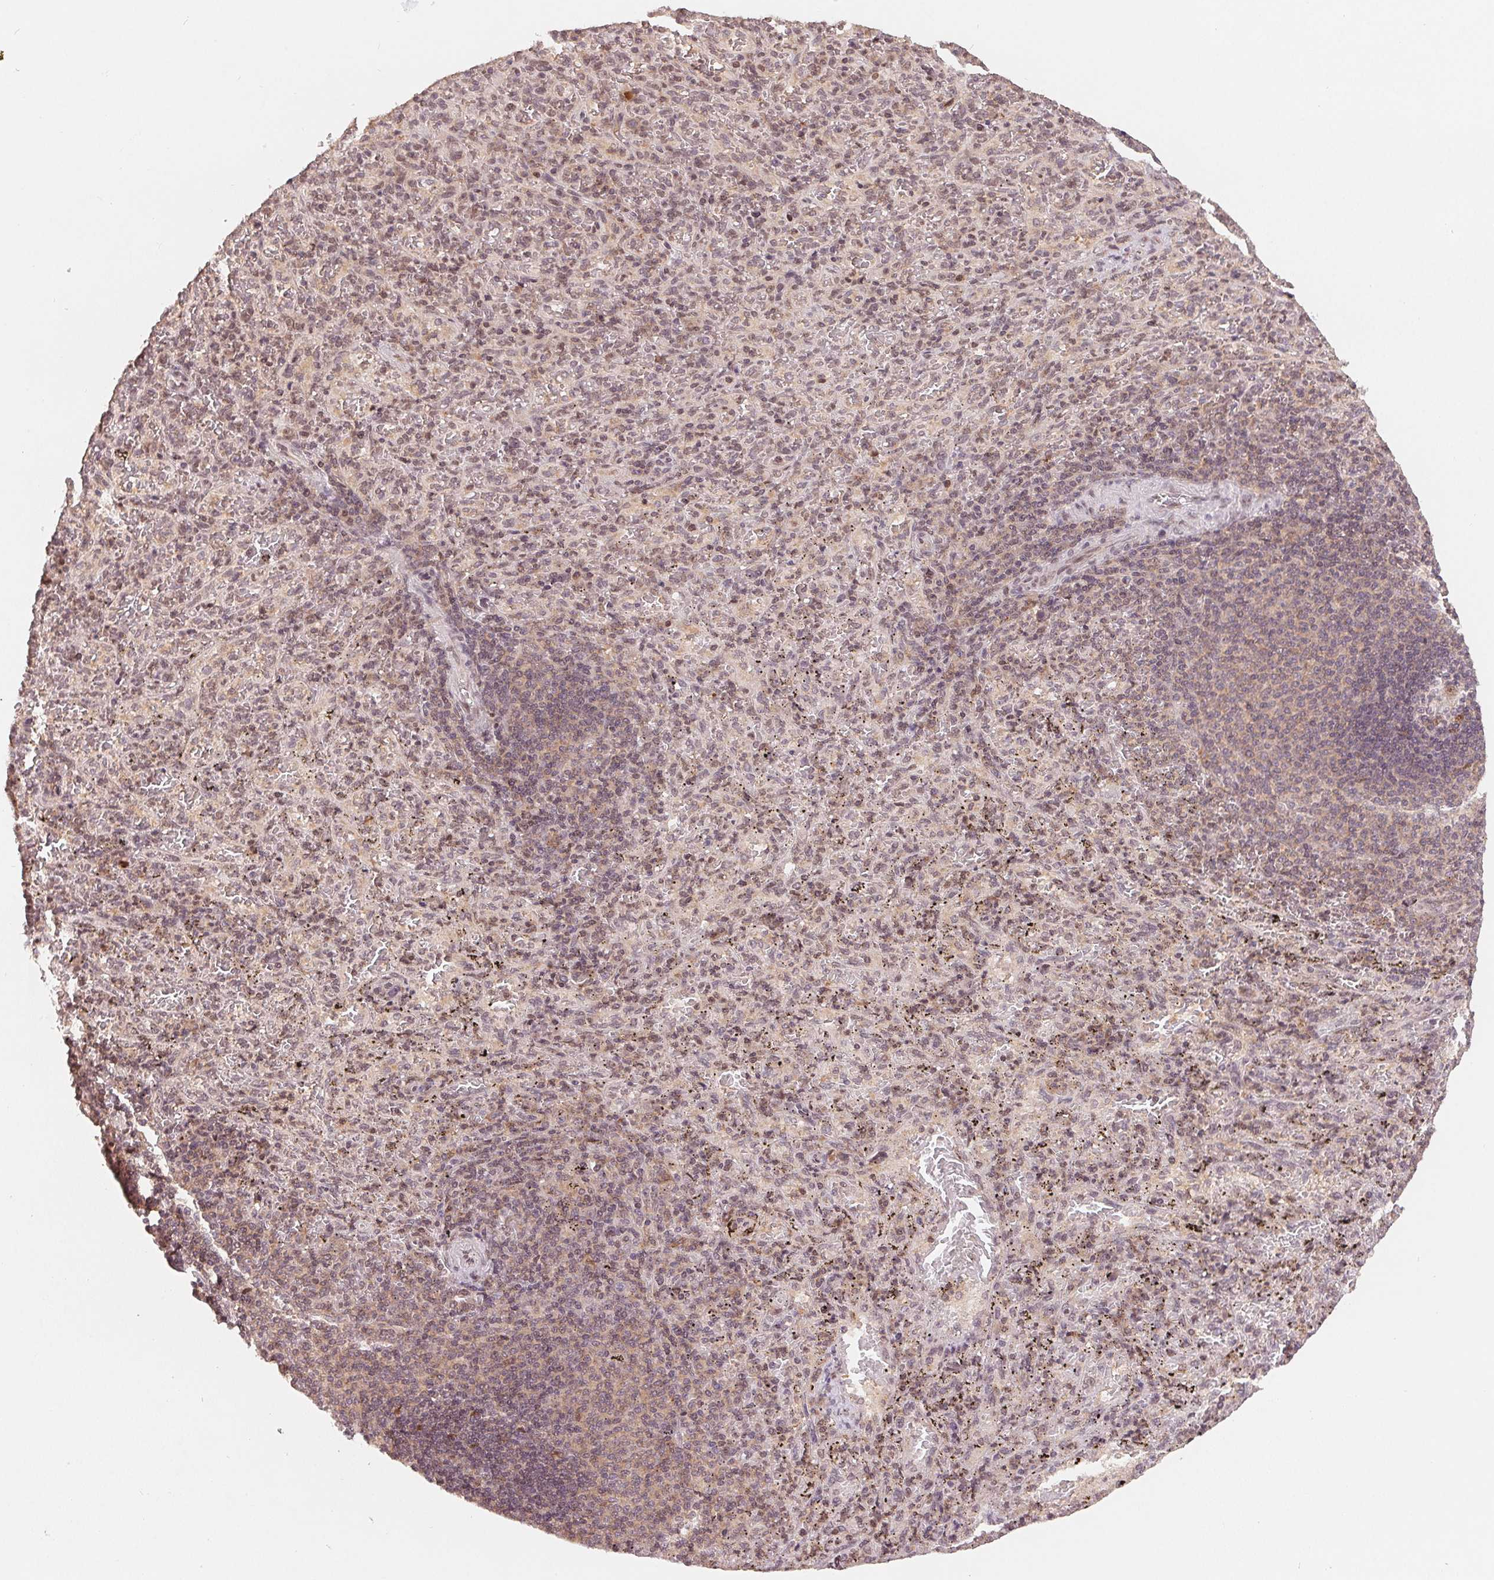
{"staining": {"intensity": "negative", "quantity": "none", "location": "none"}, "tissue": "spleen", "cell_type": "Cells in red pulp", "image_type": "normal", "snomed": [{"axis": "morphology", "description": "Normal tissue, NOS"}, {"axis": "topography", "description": "Spleen"}], "caption": "Unremarkable spleen was stained to show a protein in brown. There is no significant expression in cells in red pulp. (DAB immunohistochemistry, high magnification).", "gene": "HMGN3", "patient": {"sex": "male", "age": 57}}